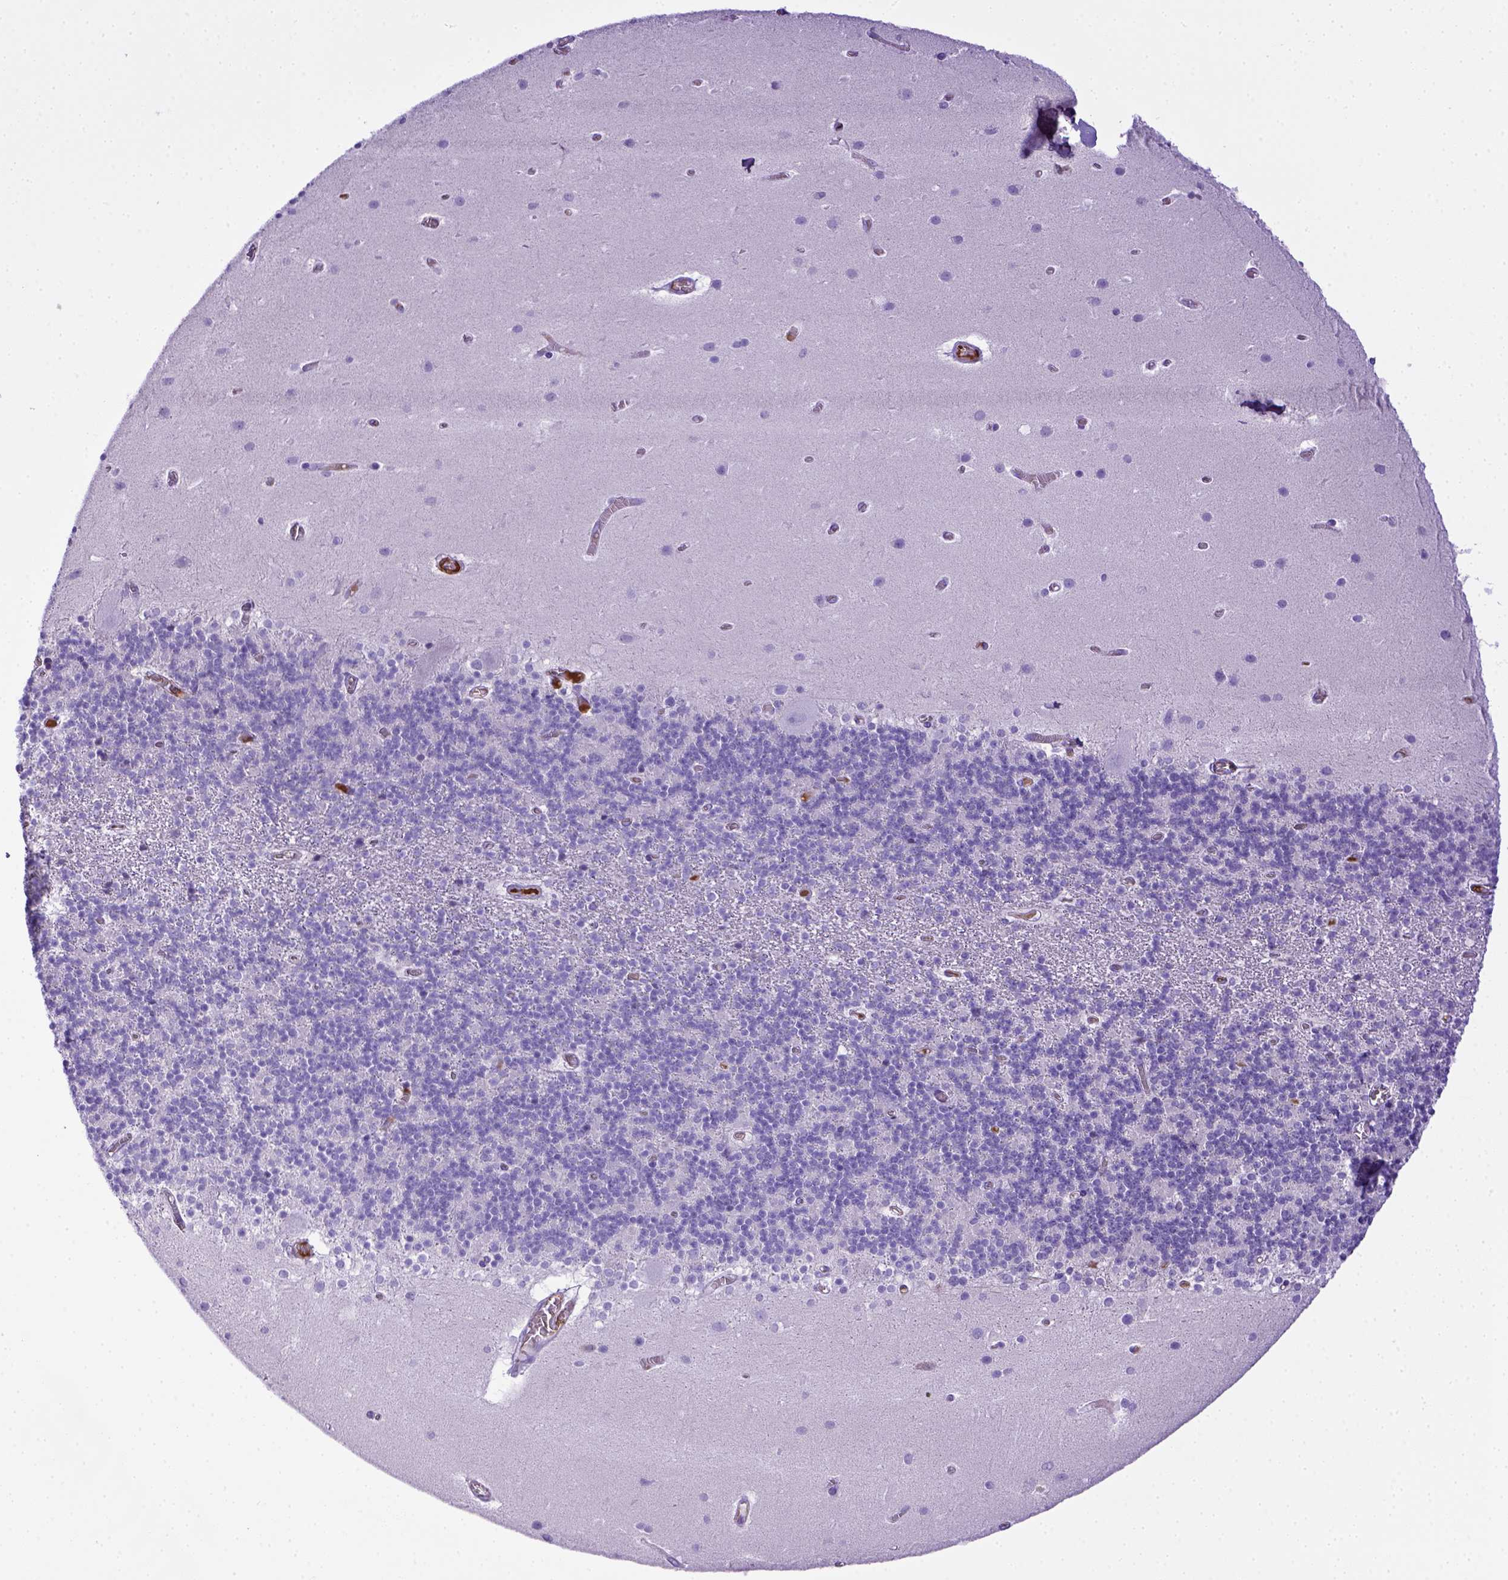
{"staining": {"intensity": "negative", "quantity": "none", "location": "none"}, "tissue": "cerebellum", "cell_type": "Cells in granular layer", "image_type": "normal", "snomed": [{"axis": "morphology", "description": "Normal tissue, NOS"}, {"axis": "topography", "description": "Cerebellum"}], "caption": "The immunohistochemistry image has no significant expression in cells in granular layer of cerebellum.", "gene": "ITIH4", "patient": {"sex": "male", "age": 70}}